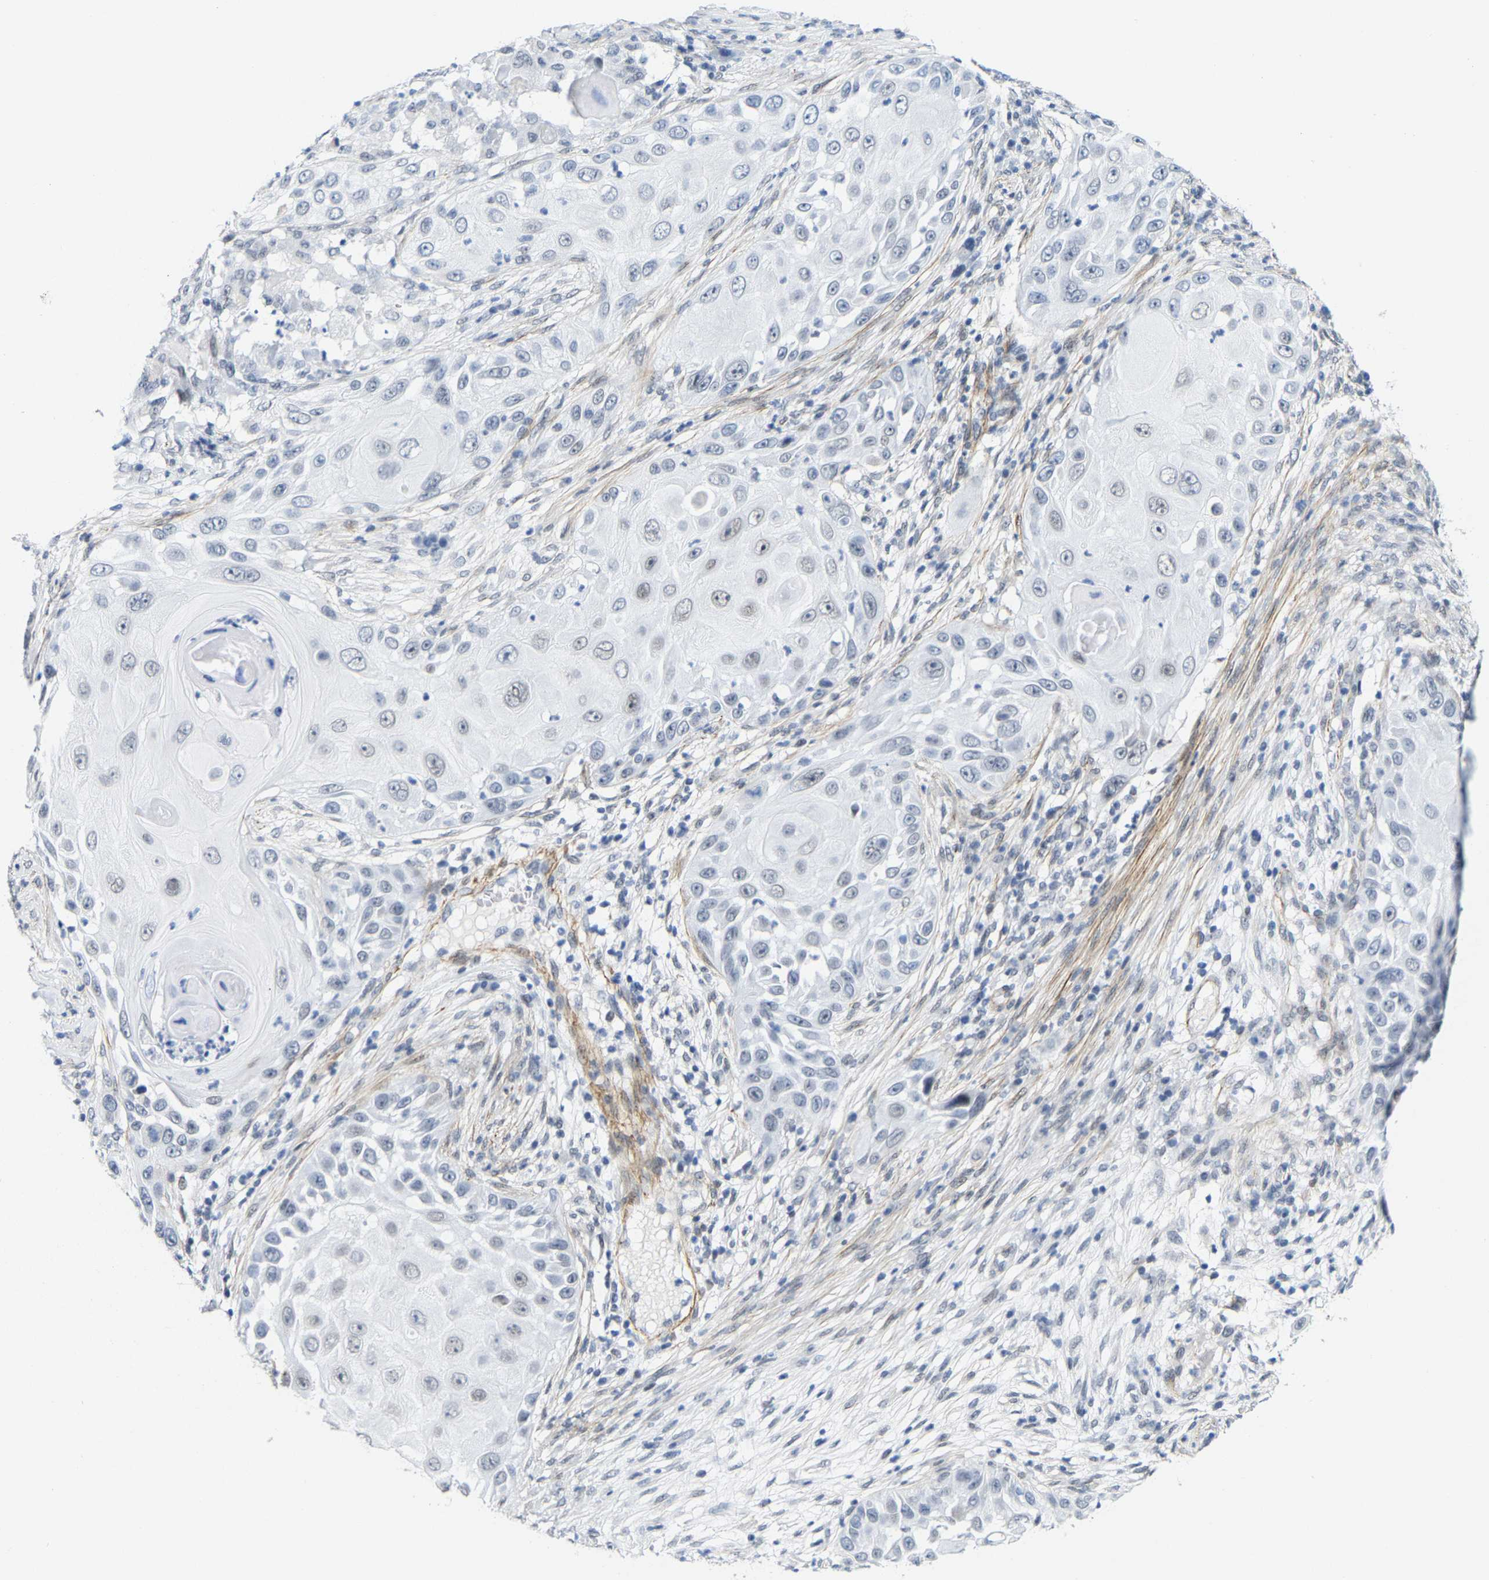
{"staining": {"intensity": "negative", "quantity": "none", "location": "none"}, "tissue": "skin cancer", "cell_type": "Tumor cells", "image_type": "cancer", "snomed": [{"axis": "morphology", "description": "Squamous cell carcinoma, NOS"}, {"axis": "topography", "description": "Skin"}], "caption": "Immunohistochemistry image of squamous cell carcinoma (skin) stained for a protein (brown), which exhibits no staining in tumor cells. The staining is performed using DAB brown chromogen with nuclei counter-stained in using hematoxylin.", "gene": "FAM180A", "patient": {"sex": "female", "age": 44}}